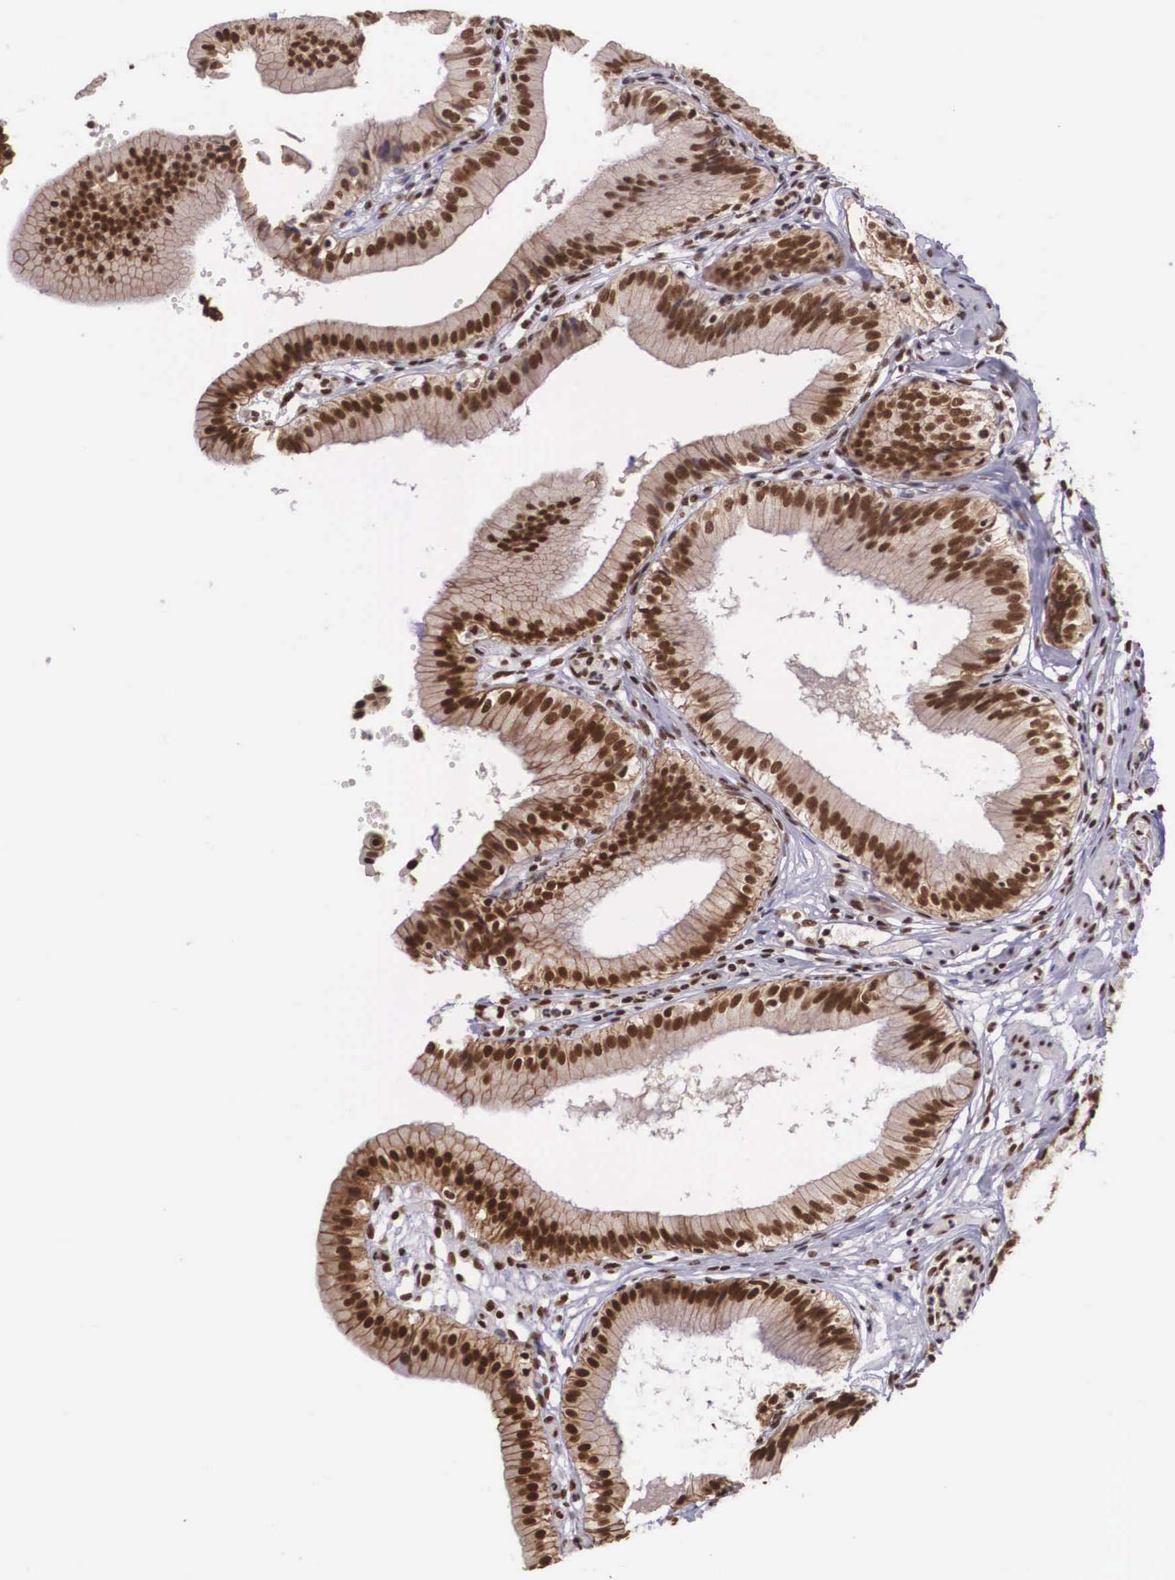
{"staining": {"intensity": "strong", "quantity": ">75%", "location": "cytoplasmic/membranous,nuclear"}, "tissue": "gallbladder", "cell_type": "Glandular cells", "image_type": "normal", "snomed": [{"axis": "morphology", "description": "Normal tissue, NOS"}, {"axis": "topography", "description": "Gallbladder"}], "caption": "IHC (DAB (3,3'-diaminobenzidine)) staining of benign human gallbladder shows strong cytoplasmic/membranous,nuclear protein expression in about >75% of glandular cells.", "gene": "POLR2F", "patient": {"sex": "male", "age": 28}}